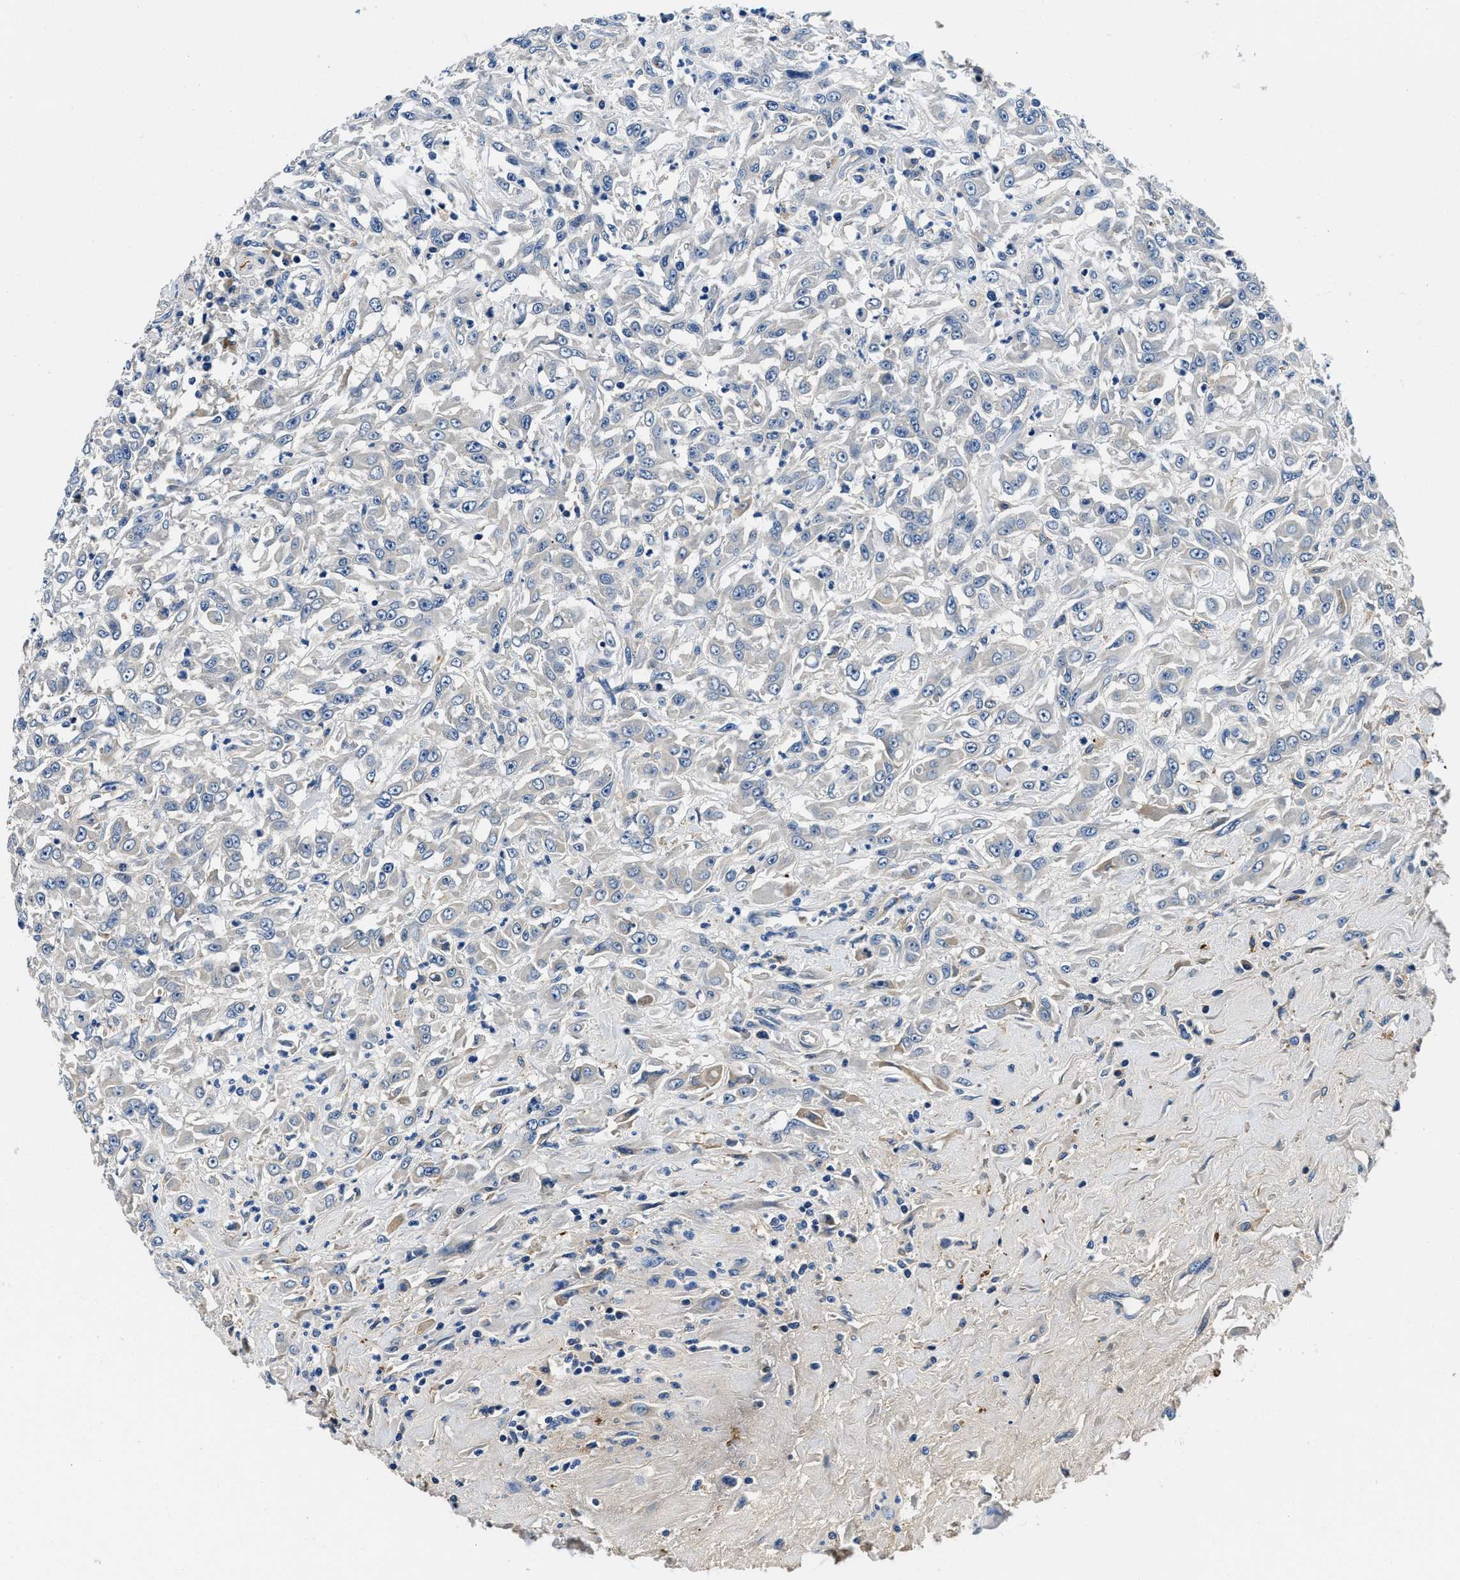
{"staining": {"intensity": "negative", "quantity": "none", "location": "none"}, "tissue": "urothelial cancer", "cell_type": "Tumor cells", "image_type": "cancer", "snomed": [{"axis": "morphology", "description": "Urothelial carcinoma, High grade"}, {"axis": "topography", "description": "Urinary bladder"}], "caption": "Urothelial carcinoma (high-grade) was stained to show a protein in brown. There is no significant staining in tumor cells.", "gene": "ZFAND3", "patient": {"sex": "male", "age": 46}}